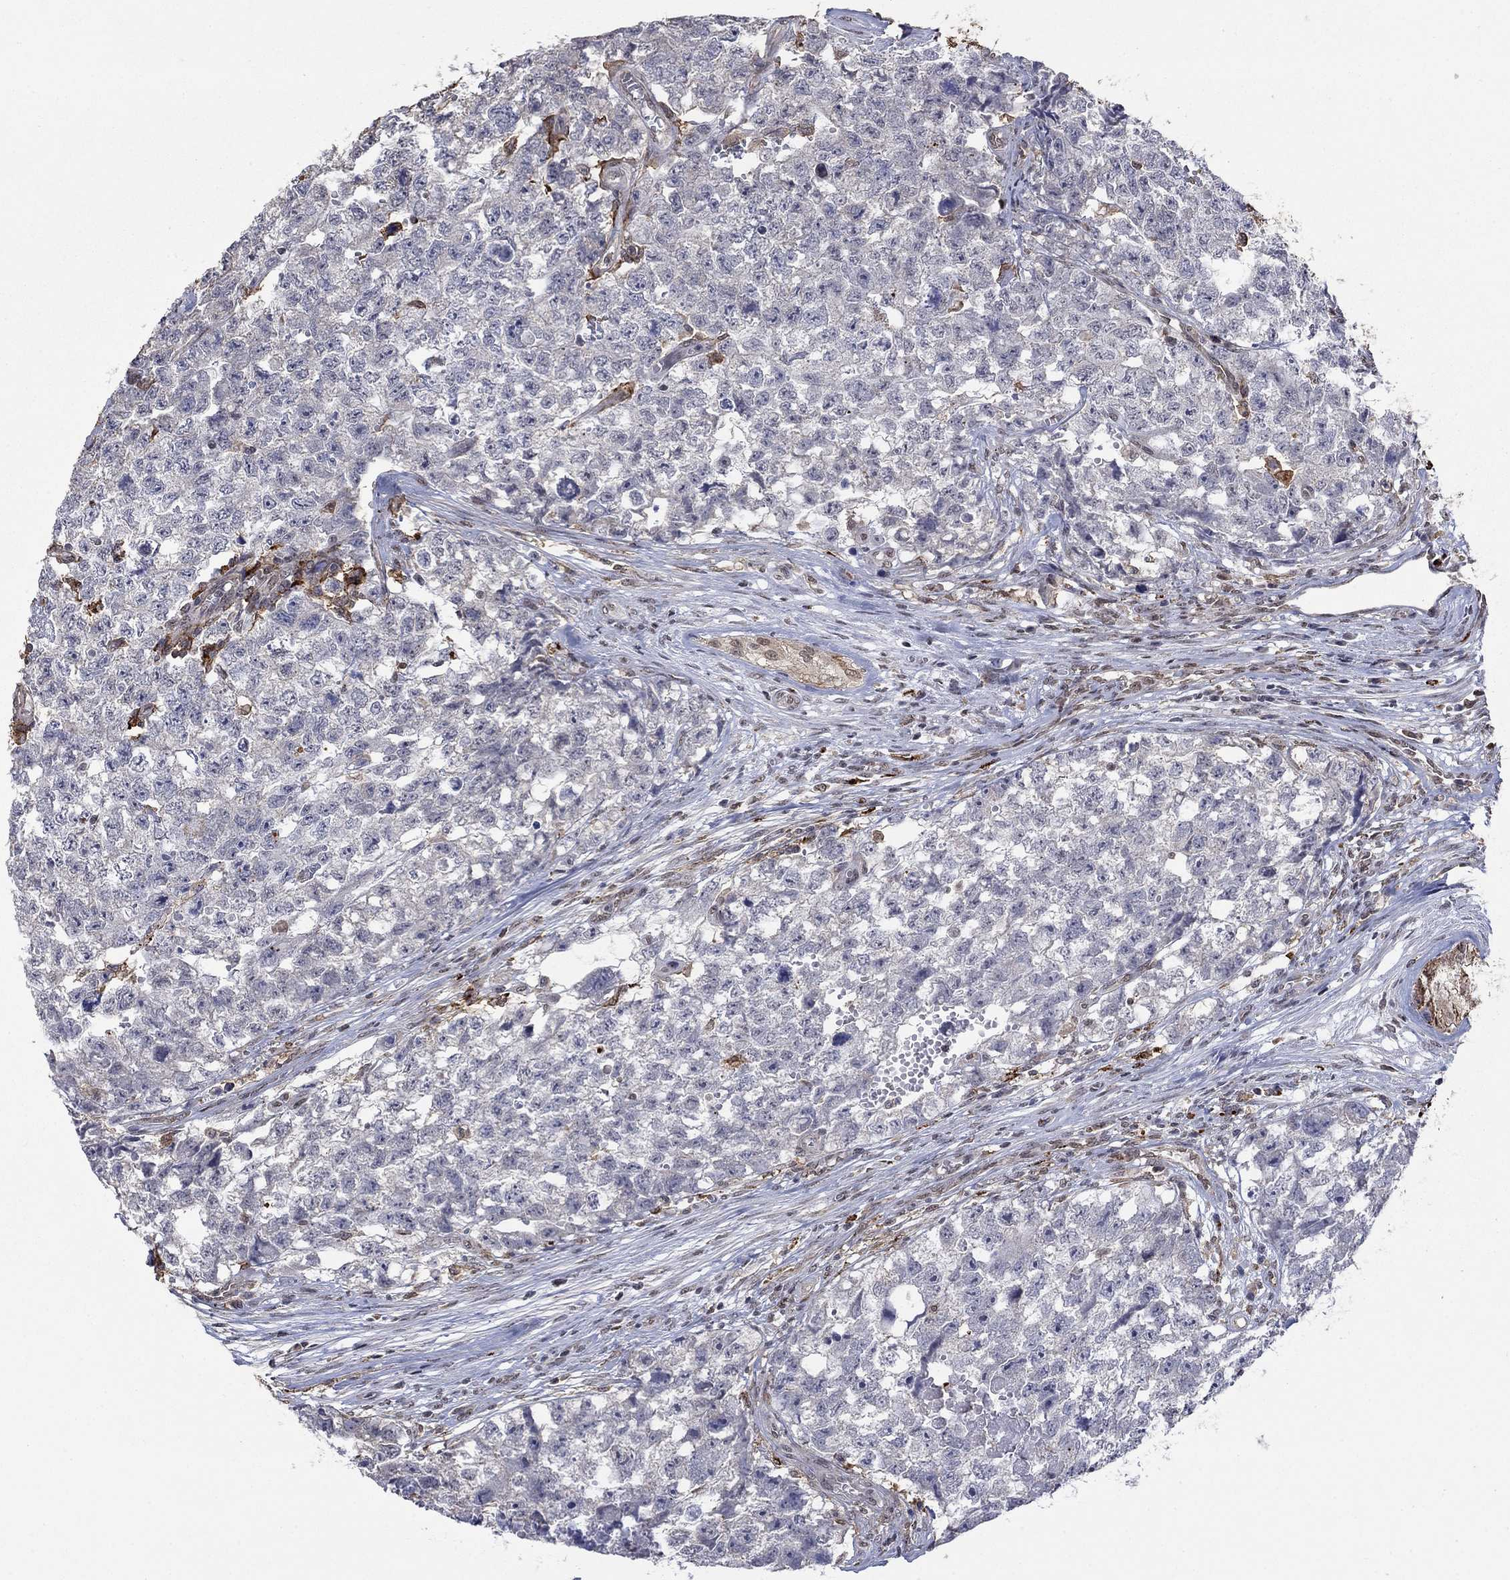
{"staining": {"intensity": "negative", "quantity": "none", "location": "none"}, "tissue": "testis cancer", "cell_type": "Tumor cells", "image_type": "cancer", "snomed": [{"axis": "morphology", "description": "Seminoma, NOS"}, {"axis": "morphology", "description": "Carcinoma, Embryonal, NOS"}, {"axis": "topography", "description": "Testis"}], "caption": "This histopathology image is of embryonal carcinoma (testis) stained with IHC to label a protein in brown with the nuclei are counter-stained blue. There is no positivity in tumor cells. Brightfield microscopy of immunohistochemistry stained with DAB (3,3'-diaminobenzidine) (brown) and hematoxylin (blue), captured at high magnification.", "gene": "GRIA3", "patient": {"sex": "male", "age": 22}}